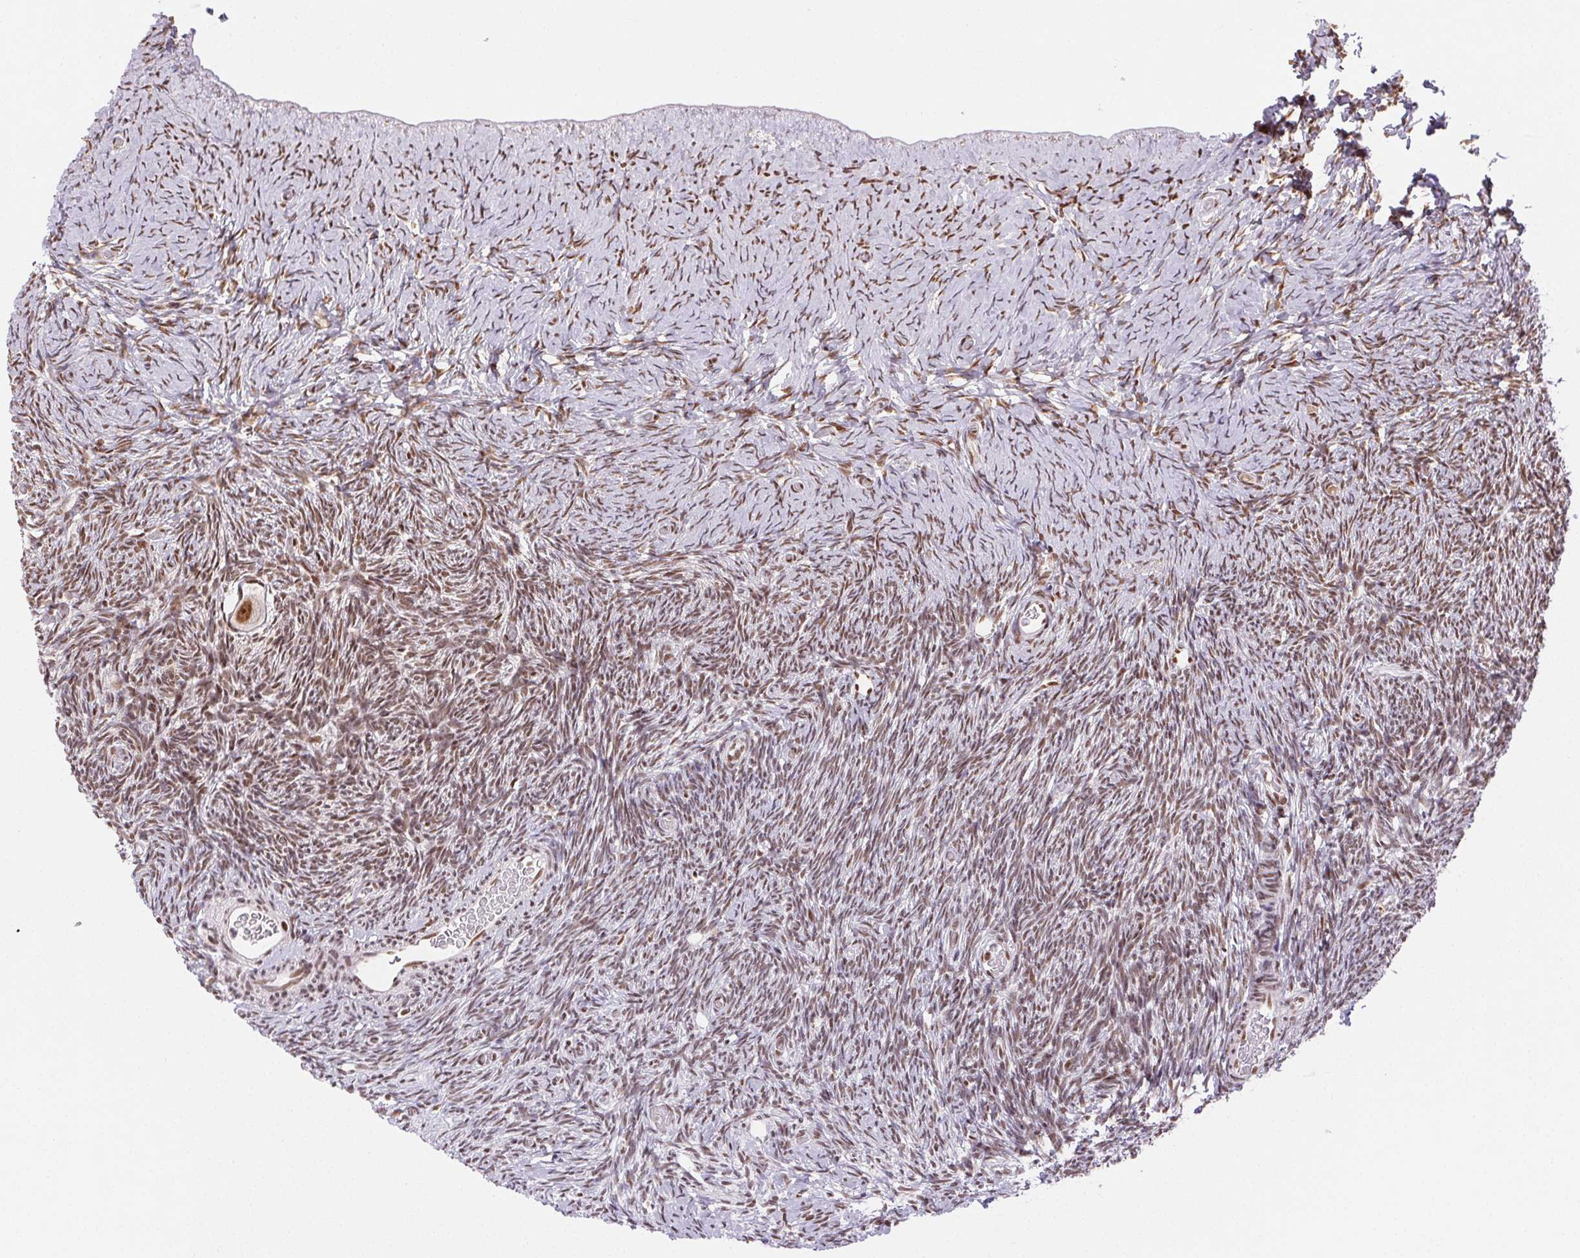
{"staining": {"intensity": "moderate", "quantity": ">75%", "location": "nuclear"}, "tissue": "ovary", "cell_type": "Follicle cells", "image_type": "normal", "snomed": [{"axis": "morphology", "description": "Normal tissue, NOS"}, {"axis": "topography", "description": "Ovary"}], "caption": "Immunohistochemistry (IHC) (DAB) staining of normal ovary demonstrates moderate nuclear protein positivity in approximately >75% of follicle cells.", "gene": "ZNF80", "patient": {"sex": "female", "age": 39}}